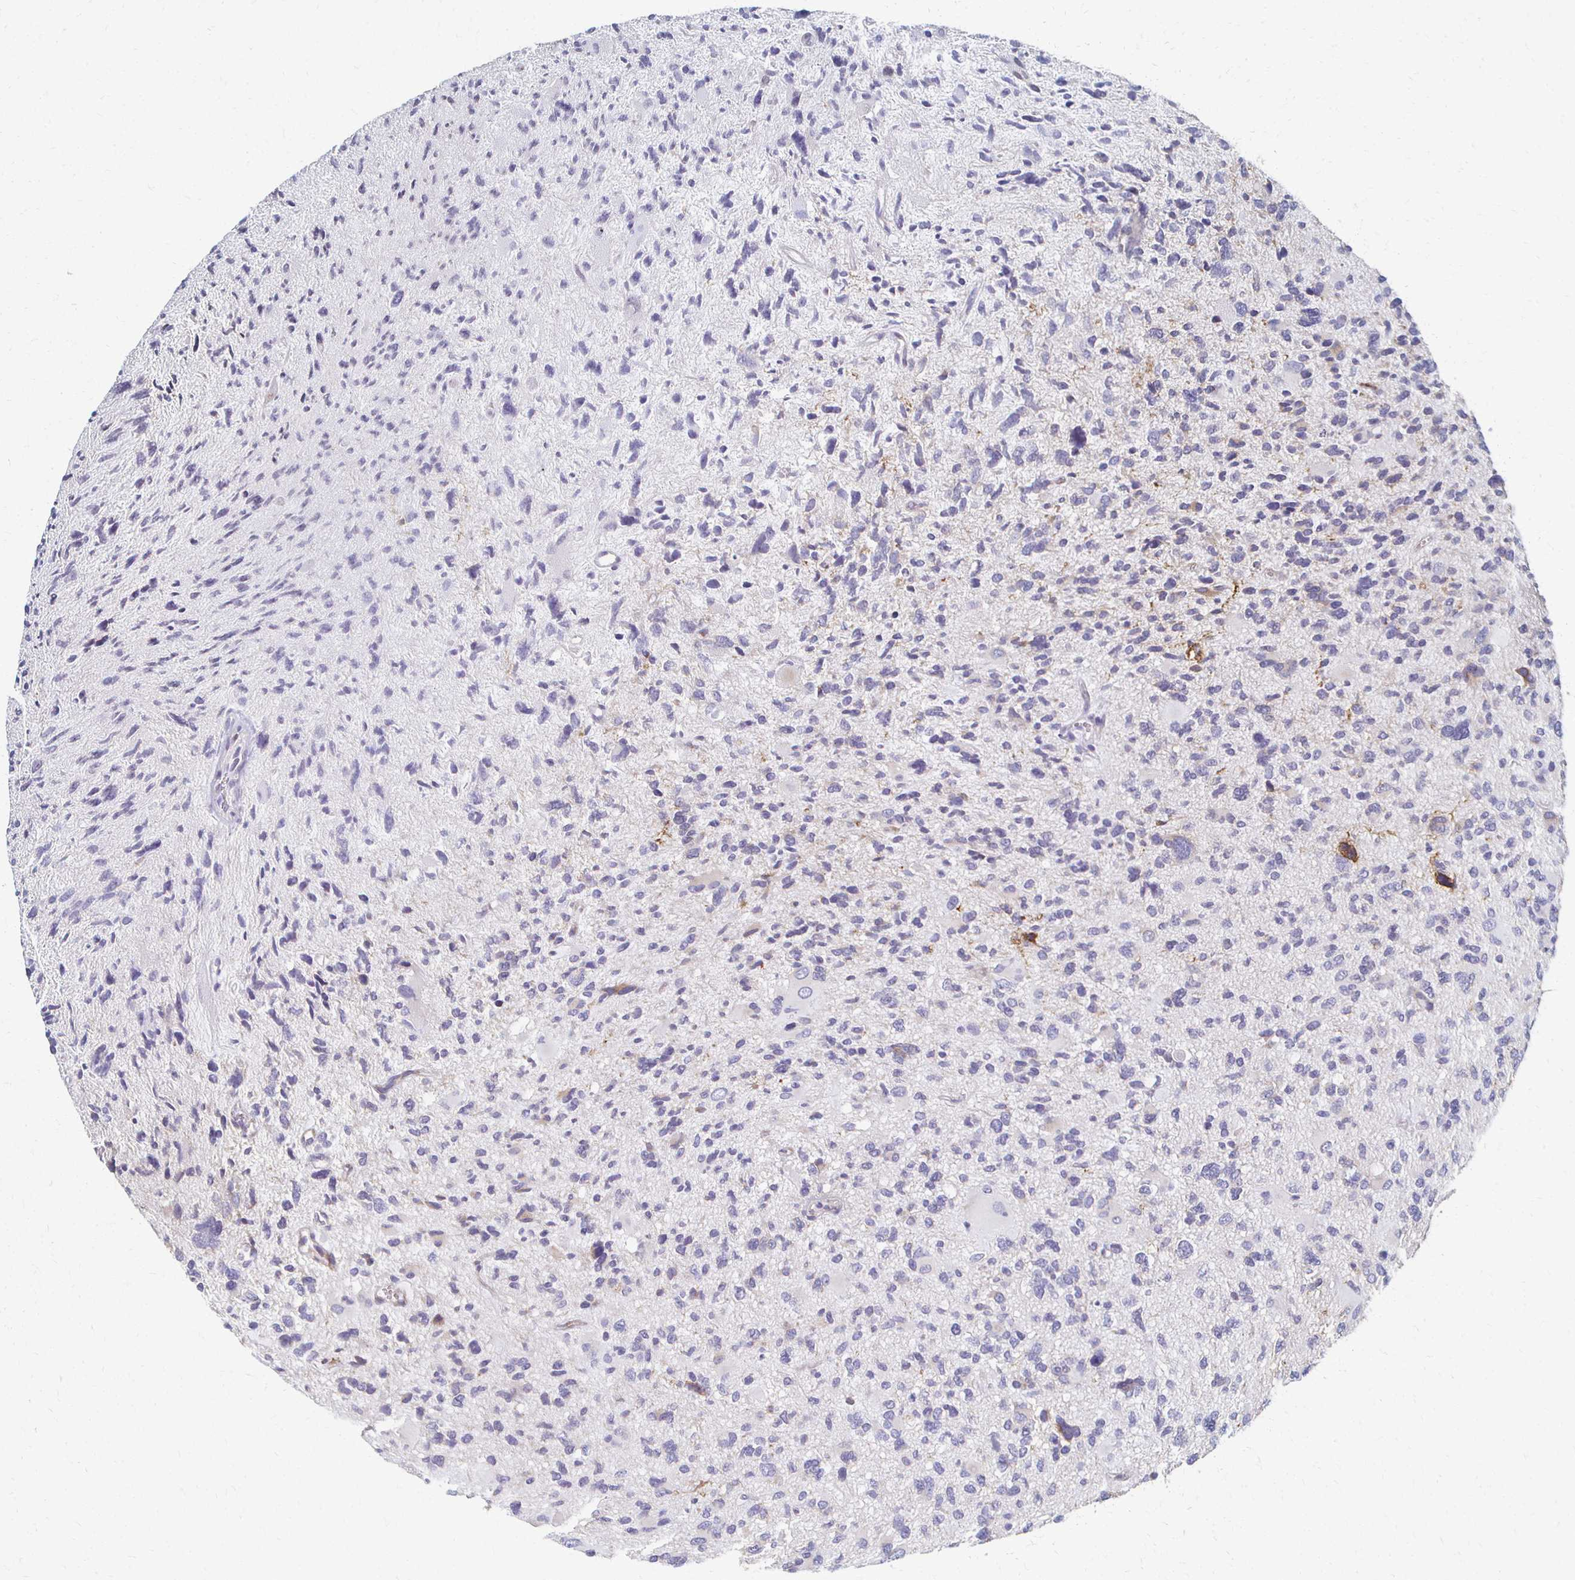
{"staining": {"intensity": "negative", "quantity": "none", "location": "none"}, "tissue": "glioma", "cell_type": "Tumor cells", "image_type": "cancer", "snomed": [{"axis": "morphology", "description": "Glioma, malignant, High grade"}, {"axis": "topography", "description": "Brain"}], "caption": "Tumor cells are negative for brown protein staining in glioma.", "gene": "ATP1A3", "patient": {"sex": "female", "age": 11}}